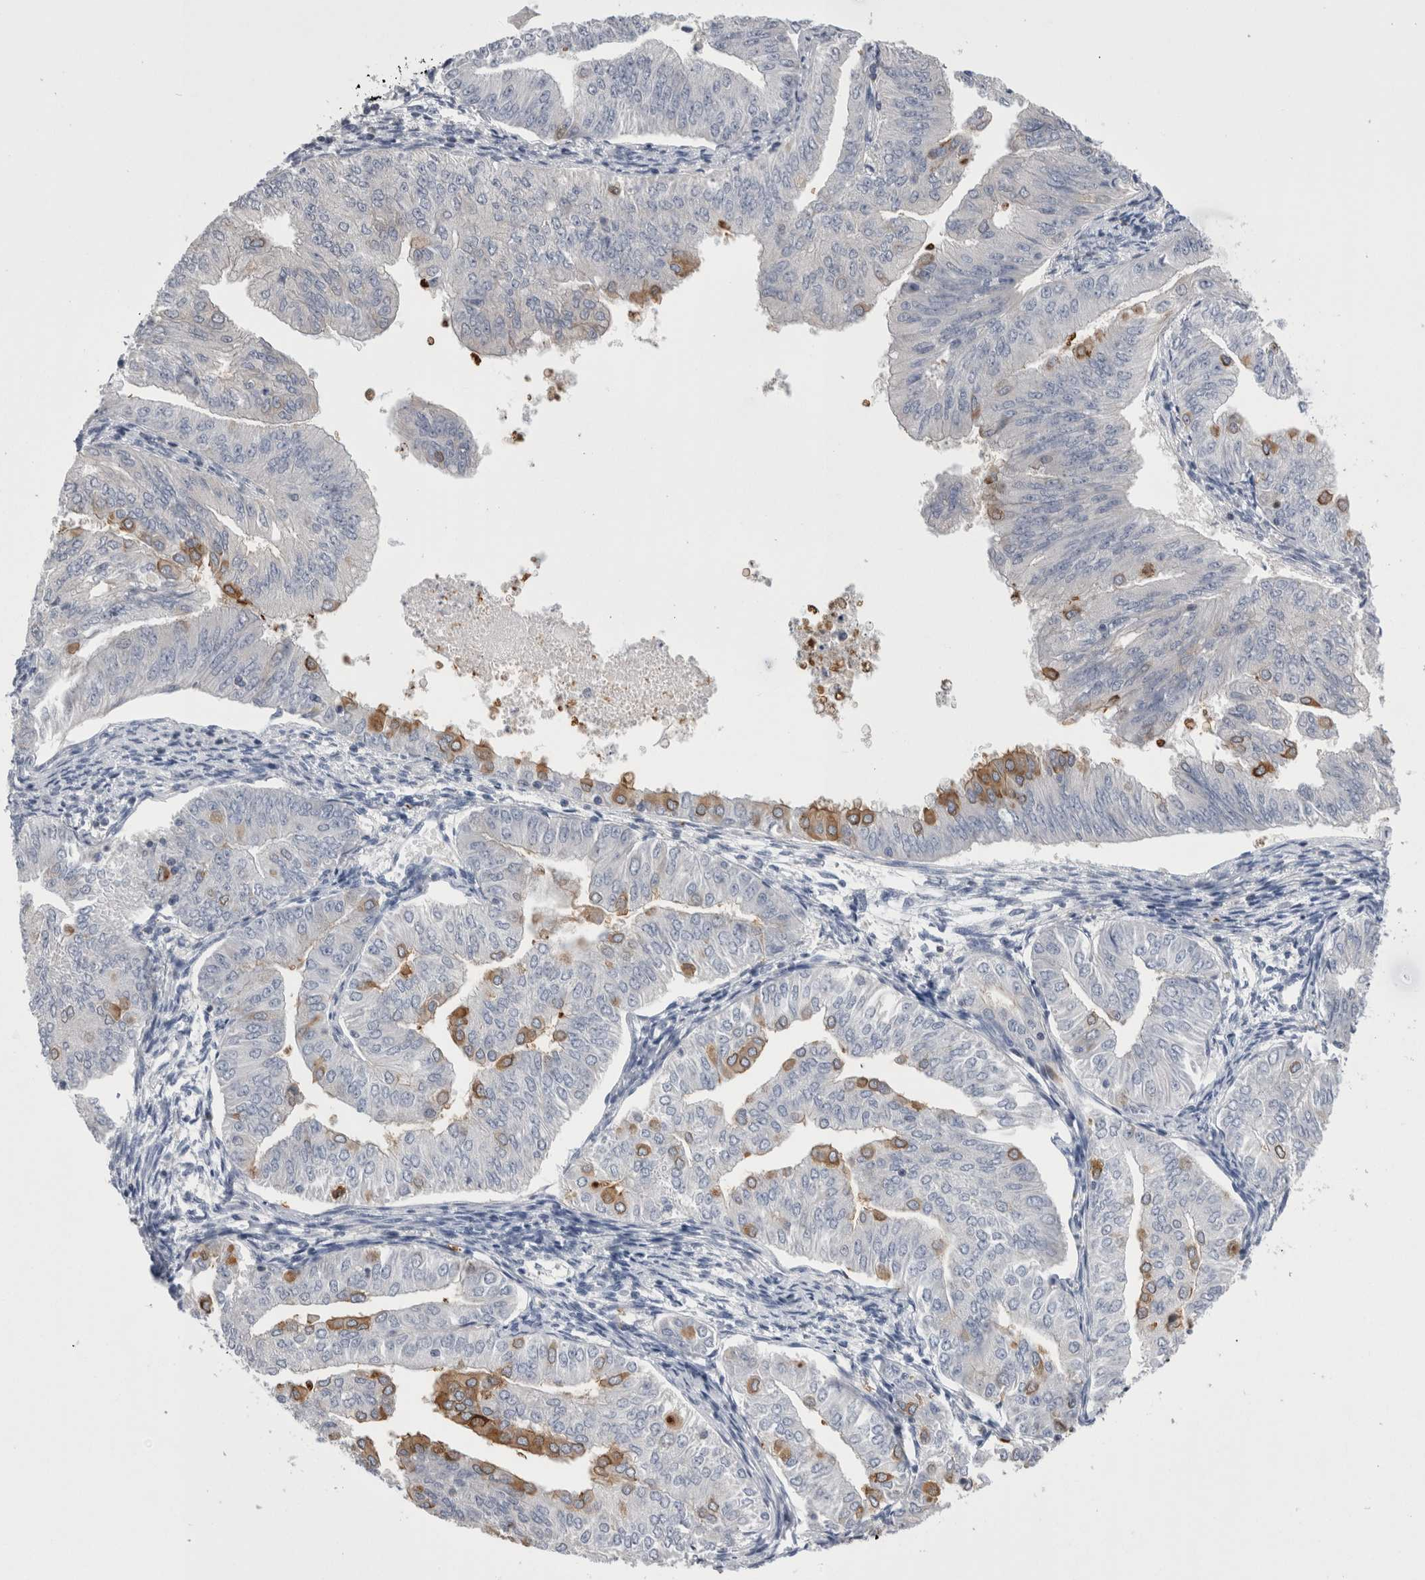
{"staining": {"intensity": "moderate", "quantity": "<25%", "location": "cytoplasmic/membranous"}, "tissue": "endometrial cancer", "cell_type": "Tumor cells", "image_type": "cancer", "snomed": [{"axis": "morphology", "description": "Normal tissue, NOS"}, {"axis": "morphology", "description": "Adenocarcinoma, NOS"}, {"axis": "topography", "description": "Endometrium"}], "caption": "A photomicrograph of human endometrial cancer (adenocarcinoma) stained for a protein displays moderate cytoplasmic/membranous brown staining in tumor cells. (Stains: DAB (3,3'-diaminobenzidine) in brown, nuclei in blue, Microscopy: brightfield microscopy at high magnification).", "gene": "DCTN6", "patient": {"sex": "female", "age": 53}}